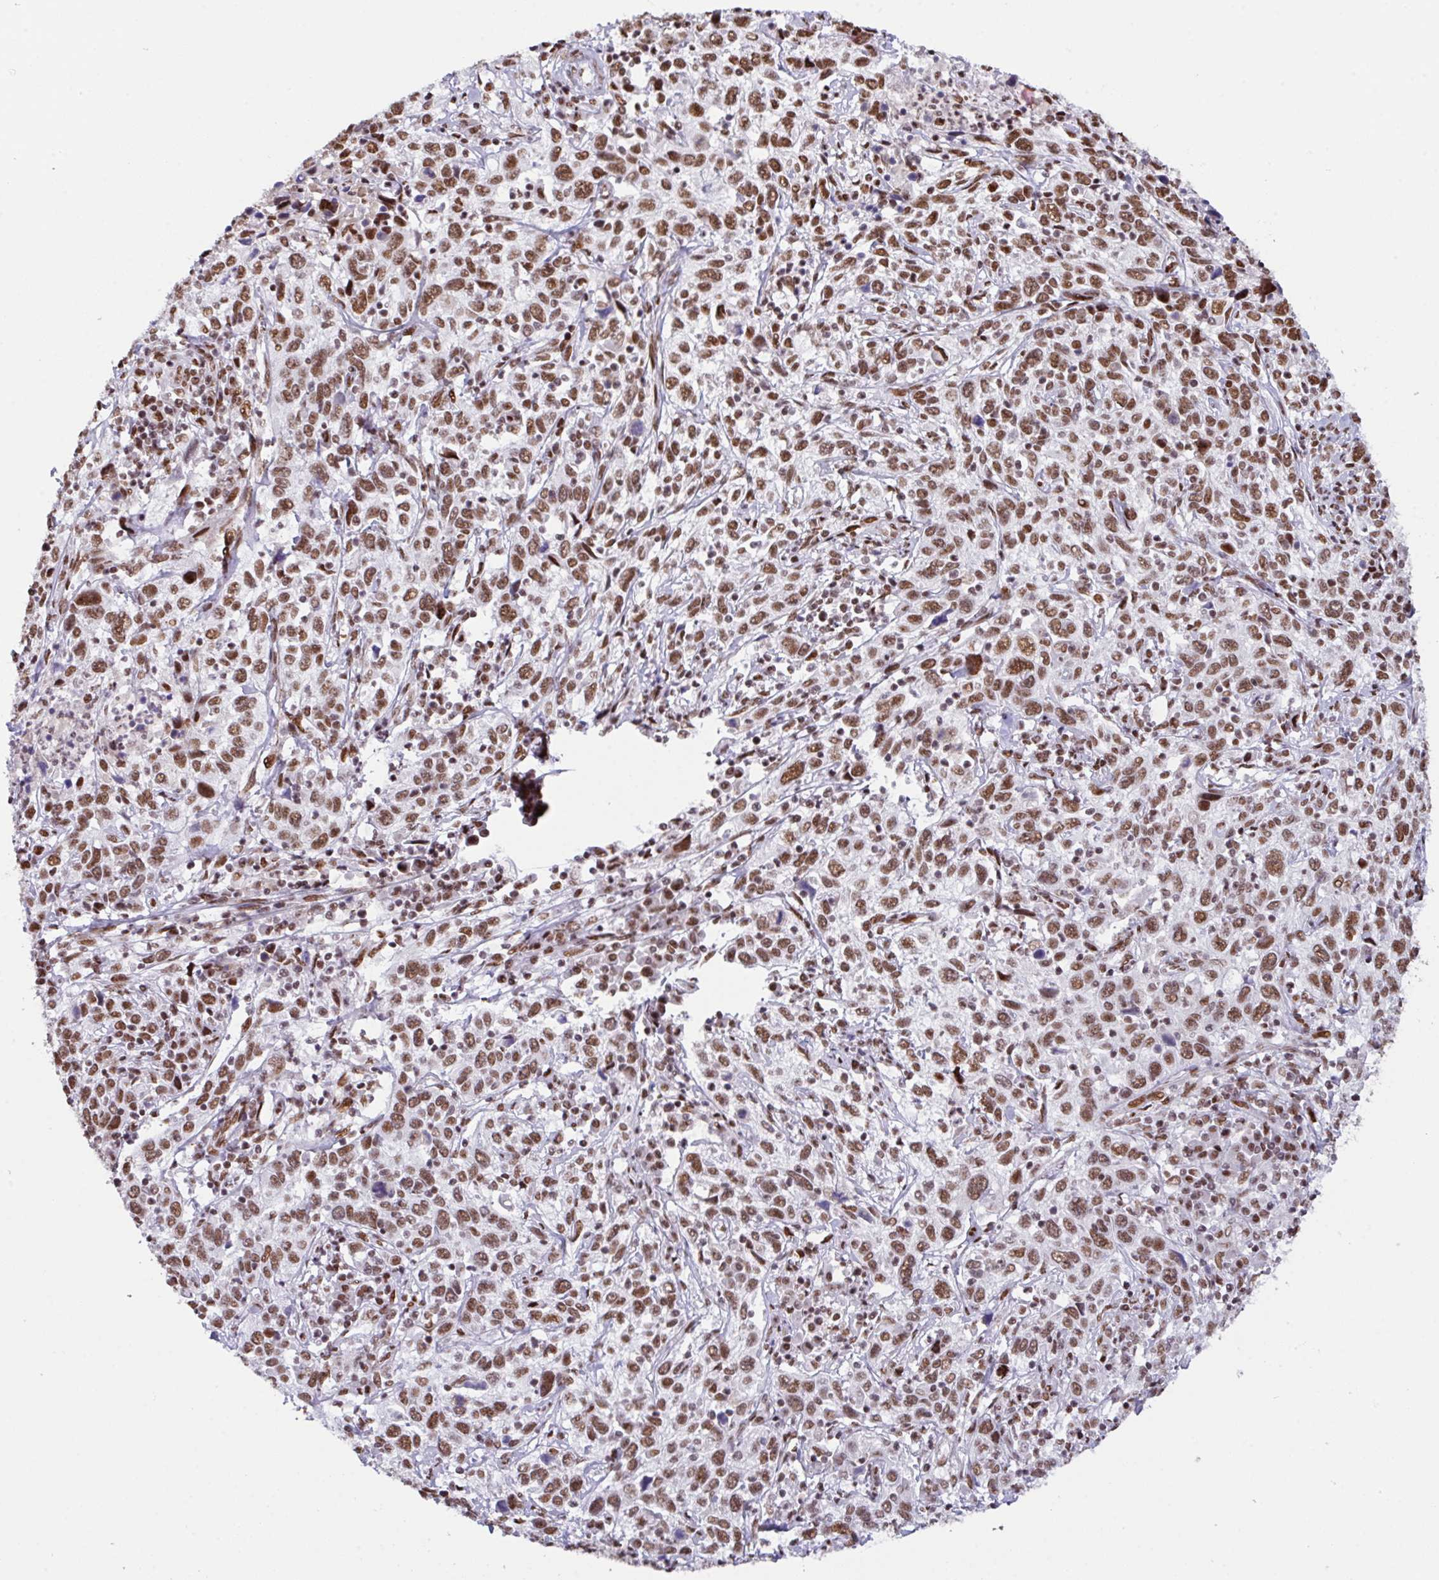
{"staining": {"intensity": "moderate", "quantity": ">75%", "location": "nuclear"}, "tissue": "cervical cancer", "cell_type": "Tumor cells", "image_type": "cancer", "snomed": [{"axis": "morphology", "description": "Squamous cell carcinoma, NOS"}, {"axis": "topography", "description": "Cervix"}], "caption": "A brown stain highlights moderate nuclear expression of a protein in human cervical squamous cell carcinoma tumor cells. (Brightfield microscopy of DAB IHC at high magnification).", "gene": "CLP1", "patient": {"sex": "female", "age": 46}}